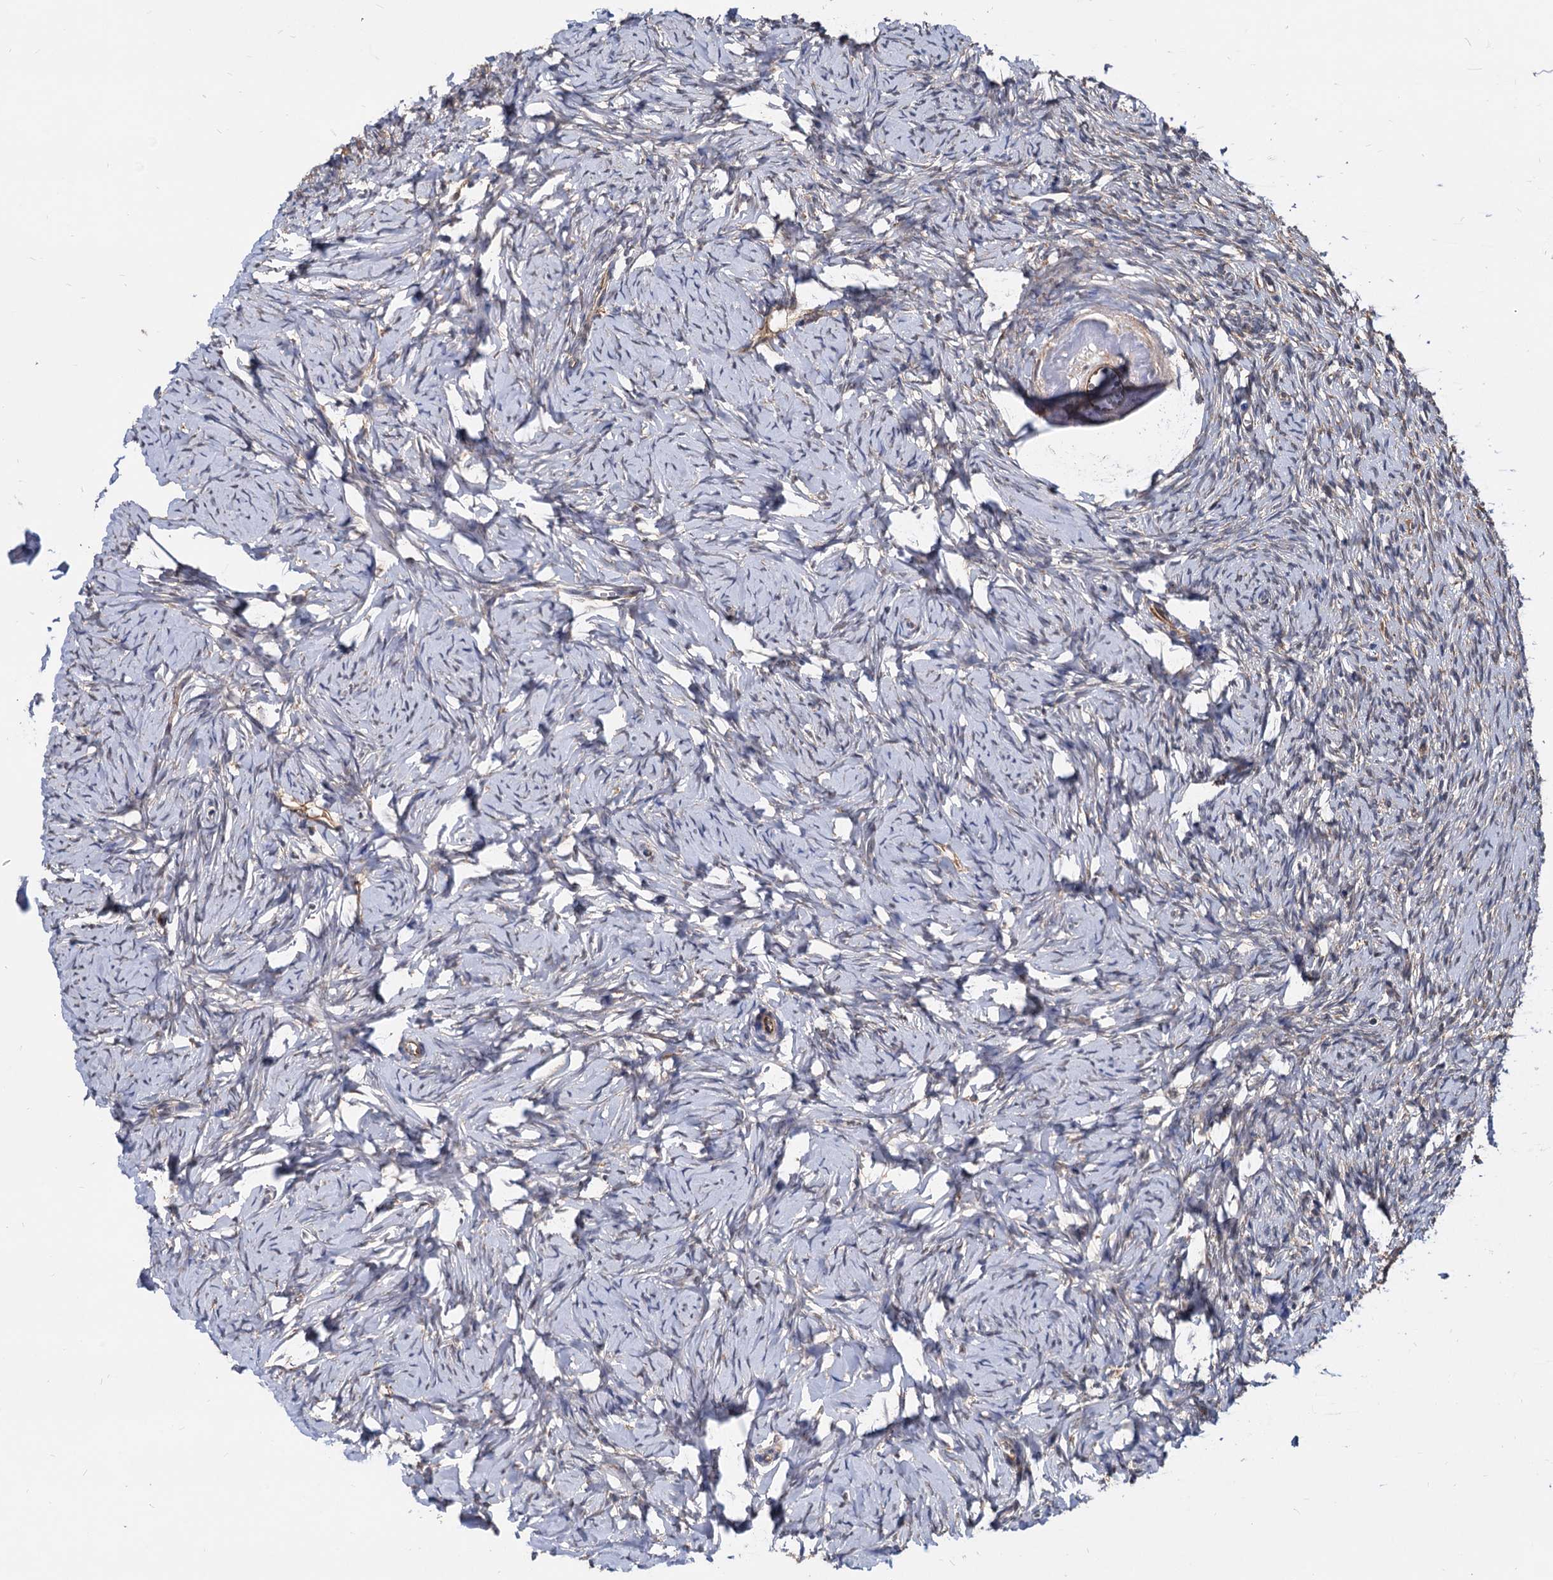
{"staining": {"intensity": "negative", "quantity": "none", "location": "none"}, "tissue": "ovary", "cell_type": "Ovarian stroma cells", "image_type": "normal", "snomed": [{"axis": "morphology", "description": "Normal tissue, NOS"}, {"axis": "topography", "description": "Ovary"}], "caption": "Immunohistochemistry (IHC) of unremarkable ovary exhibits no positivity in ovarian stroma cells.", "gene": "PSMD4", "patient": {"sex": "female", "age": 51}}